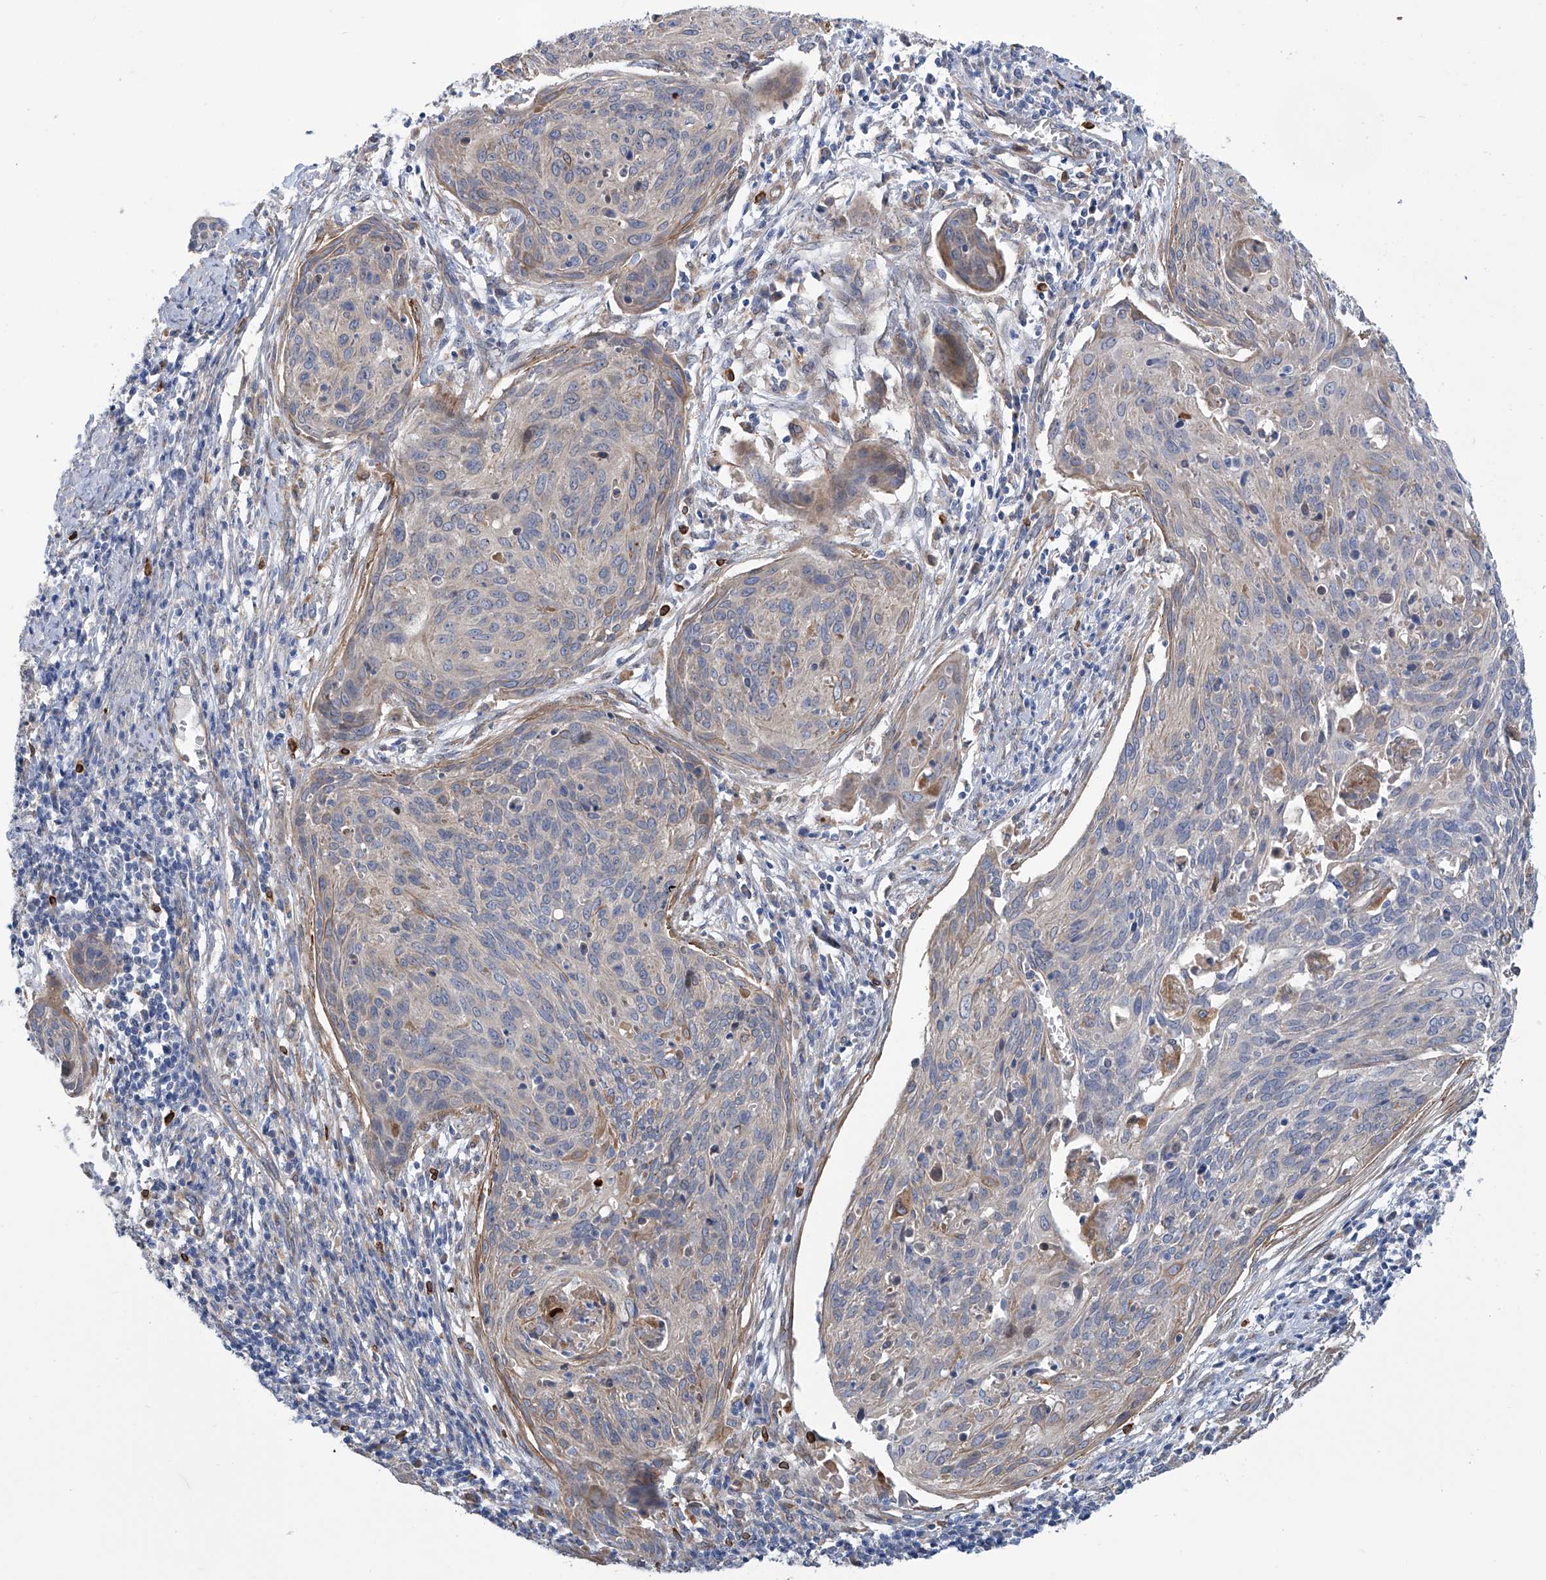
{"staining": {"intensity": "negative", "quantity": "none", "location": "none"}, "tissue": "cervical cancer", "cell_type": "Tumor cells", "image_type": "cancer", "snomed": [{"axis": "morphology", "description": "Squamous cell carcinoma, NOS"}, {"axis": "topography", "description": "Cervix"}], "caption": "Immunohistochemical staining of cervical cancer (squamous cell carcinoma) shows no significant positivity in tumor cells. The staining is performed using DAB brown chromogen with nuclei counter-stained in using hematoxylin.", "gene": "TNN", "patient": {"sex": "female", "age": 38}}